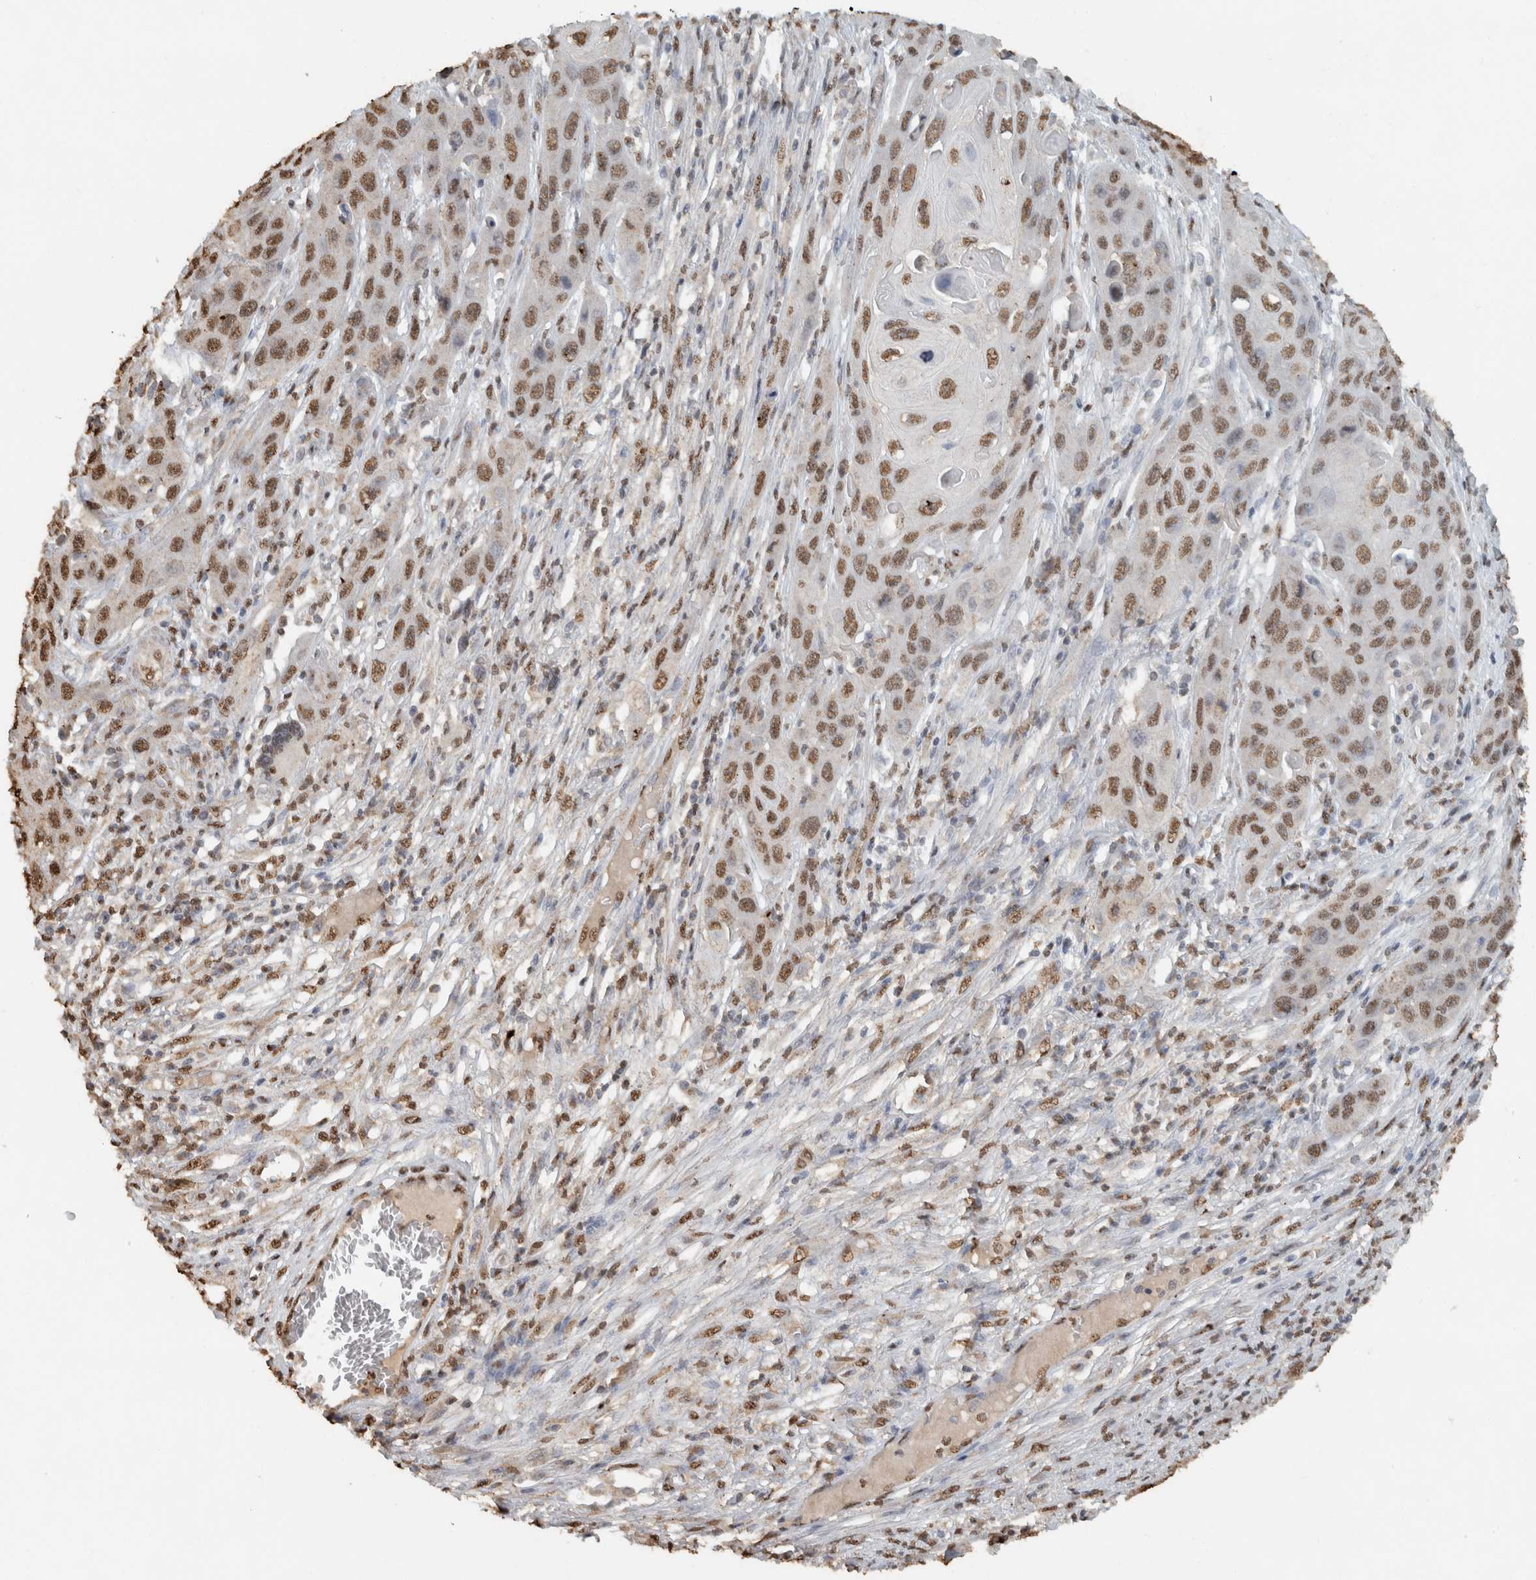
{"staining": {"intensity": "moderate", "quantity": ">75%", "location": "nuclear"}, "tissue": "skin cancer", "cell_type": "Tumor cells", "image_type": "cancer", "snomed": [{"axis": "morphology", "description": "Squamous cell carcinoma, NOS"}, {"axis": "topography", "description": "Skin"}], "caption": "Immunohistochemistry (IHC) of human squamous cell carcinoma (skin) reveals medium levels of moderate nuclear expression in approximately >75% of tumor cells. The protein is shown in brown color, while the nuclei are stained blue.", "gene": "HAND2", "patient": {"sex": "male", "age": 55}}